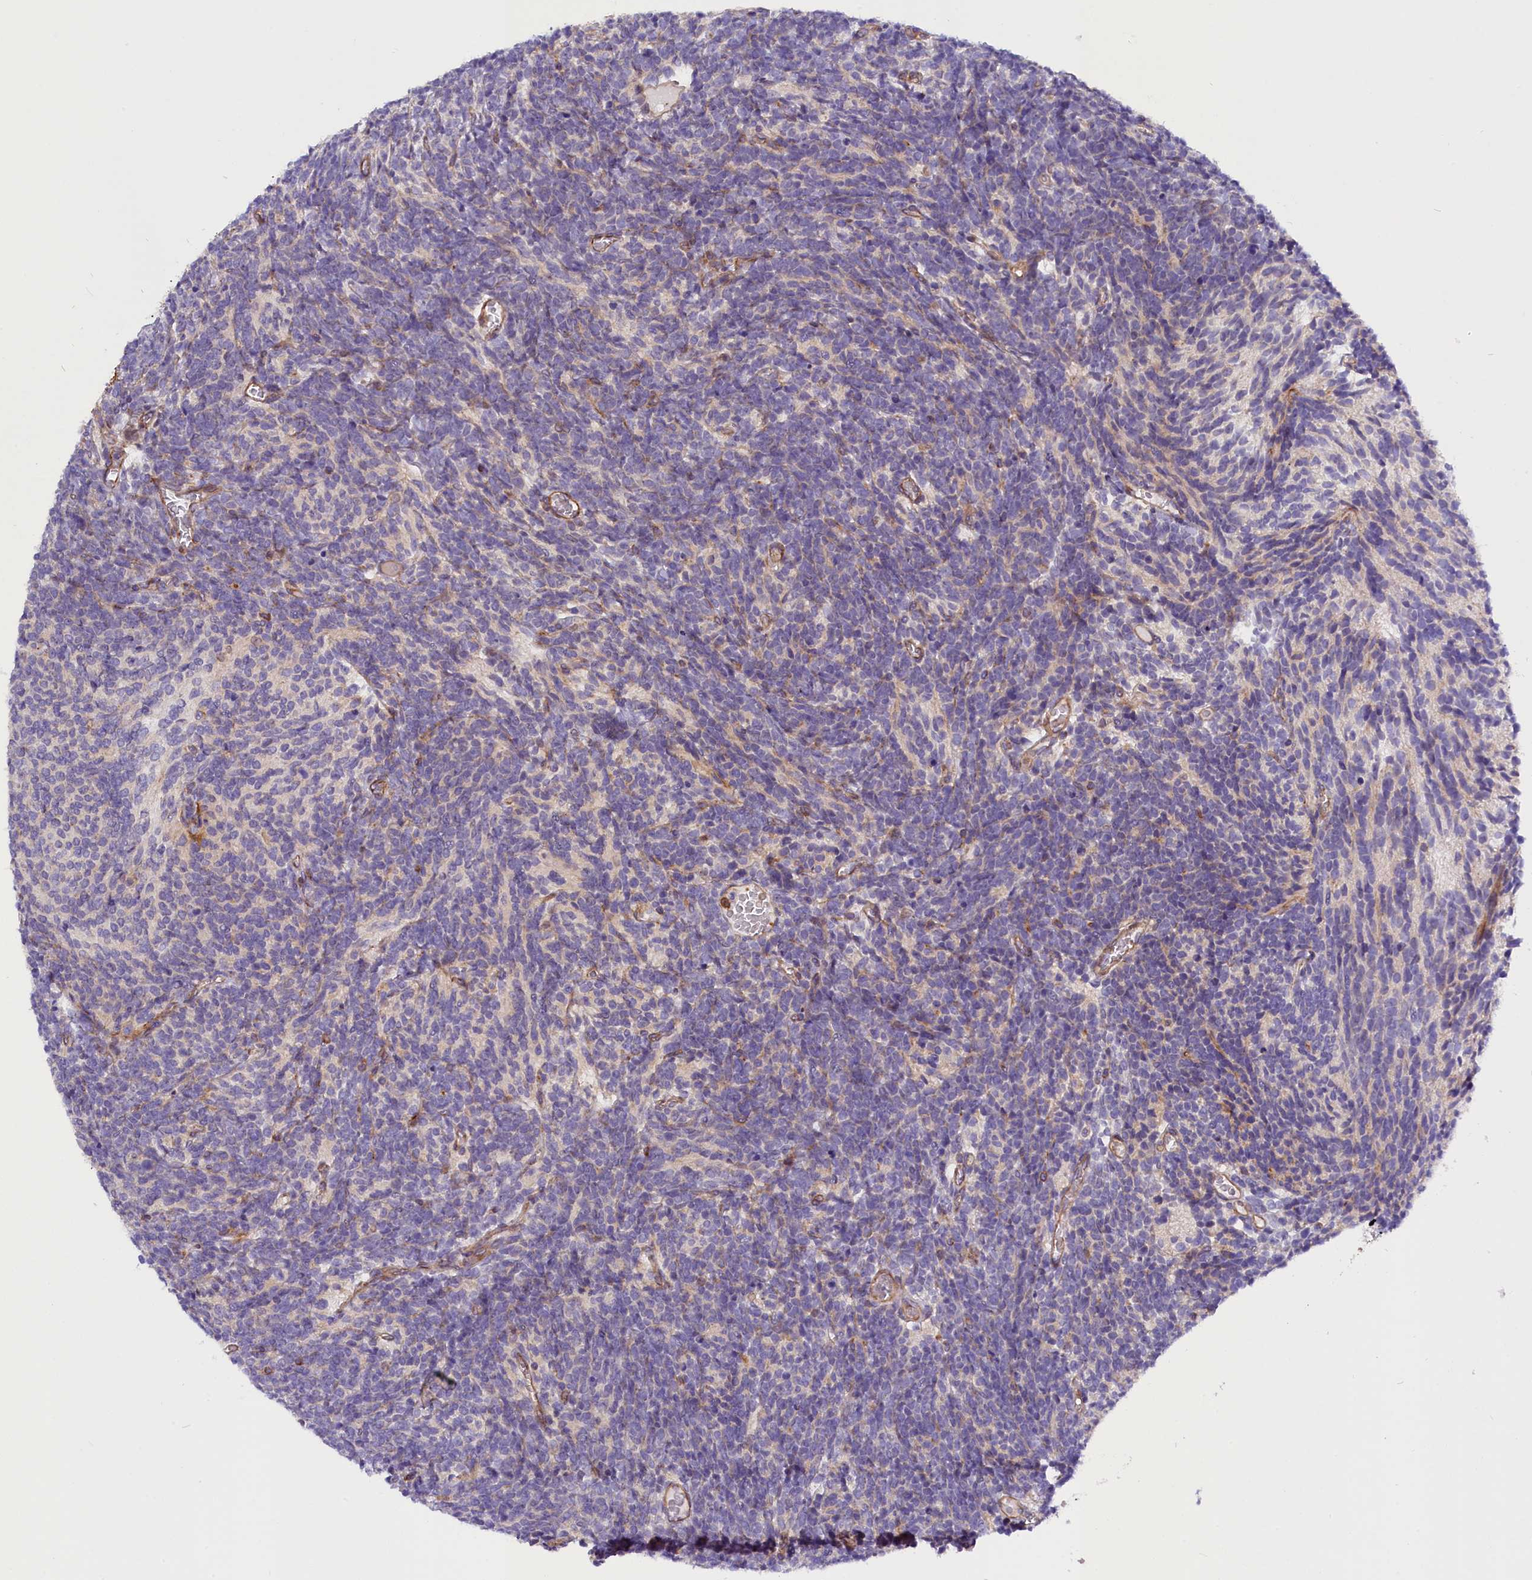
{"staining": {"intensity": "negative", "quantity": "none", "location": "none"}, "tissue": "glioma", "cell_type": "Tumor cells", "image_type": "cancer", "snomed": [{"axis": "morphology", "description": "Glioma, malignant, Low grade"}, {"axis": "topography", "description": "Brain"}], "caption": "An IHC photomicrograph of malignant low-grade glioma is shown. There is no staining in tumor cells of malignant low-grade glioma.", "gene": "MED20", "patient": {"sex": "female", "age": 1}}